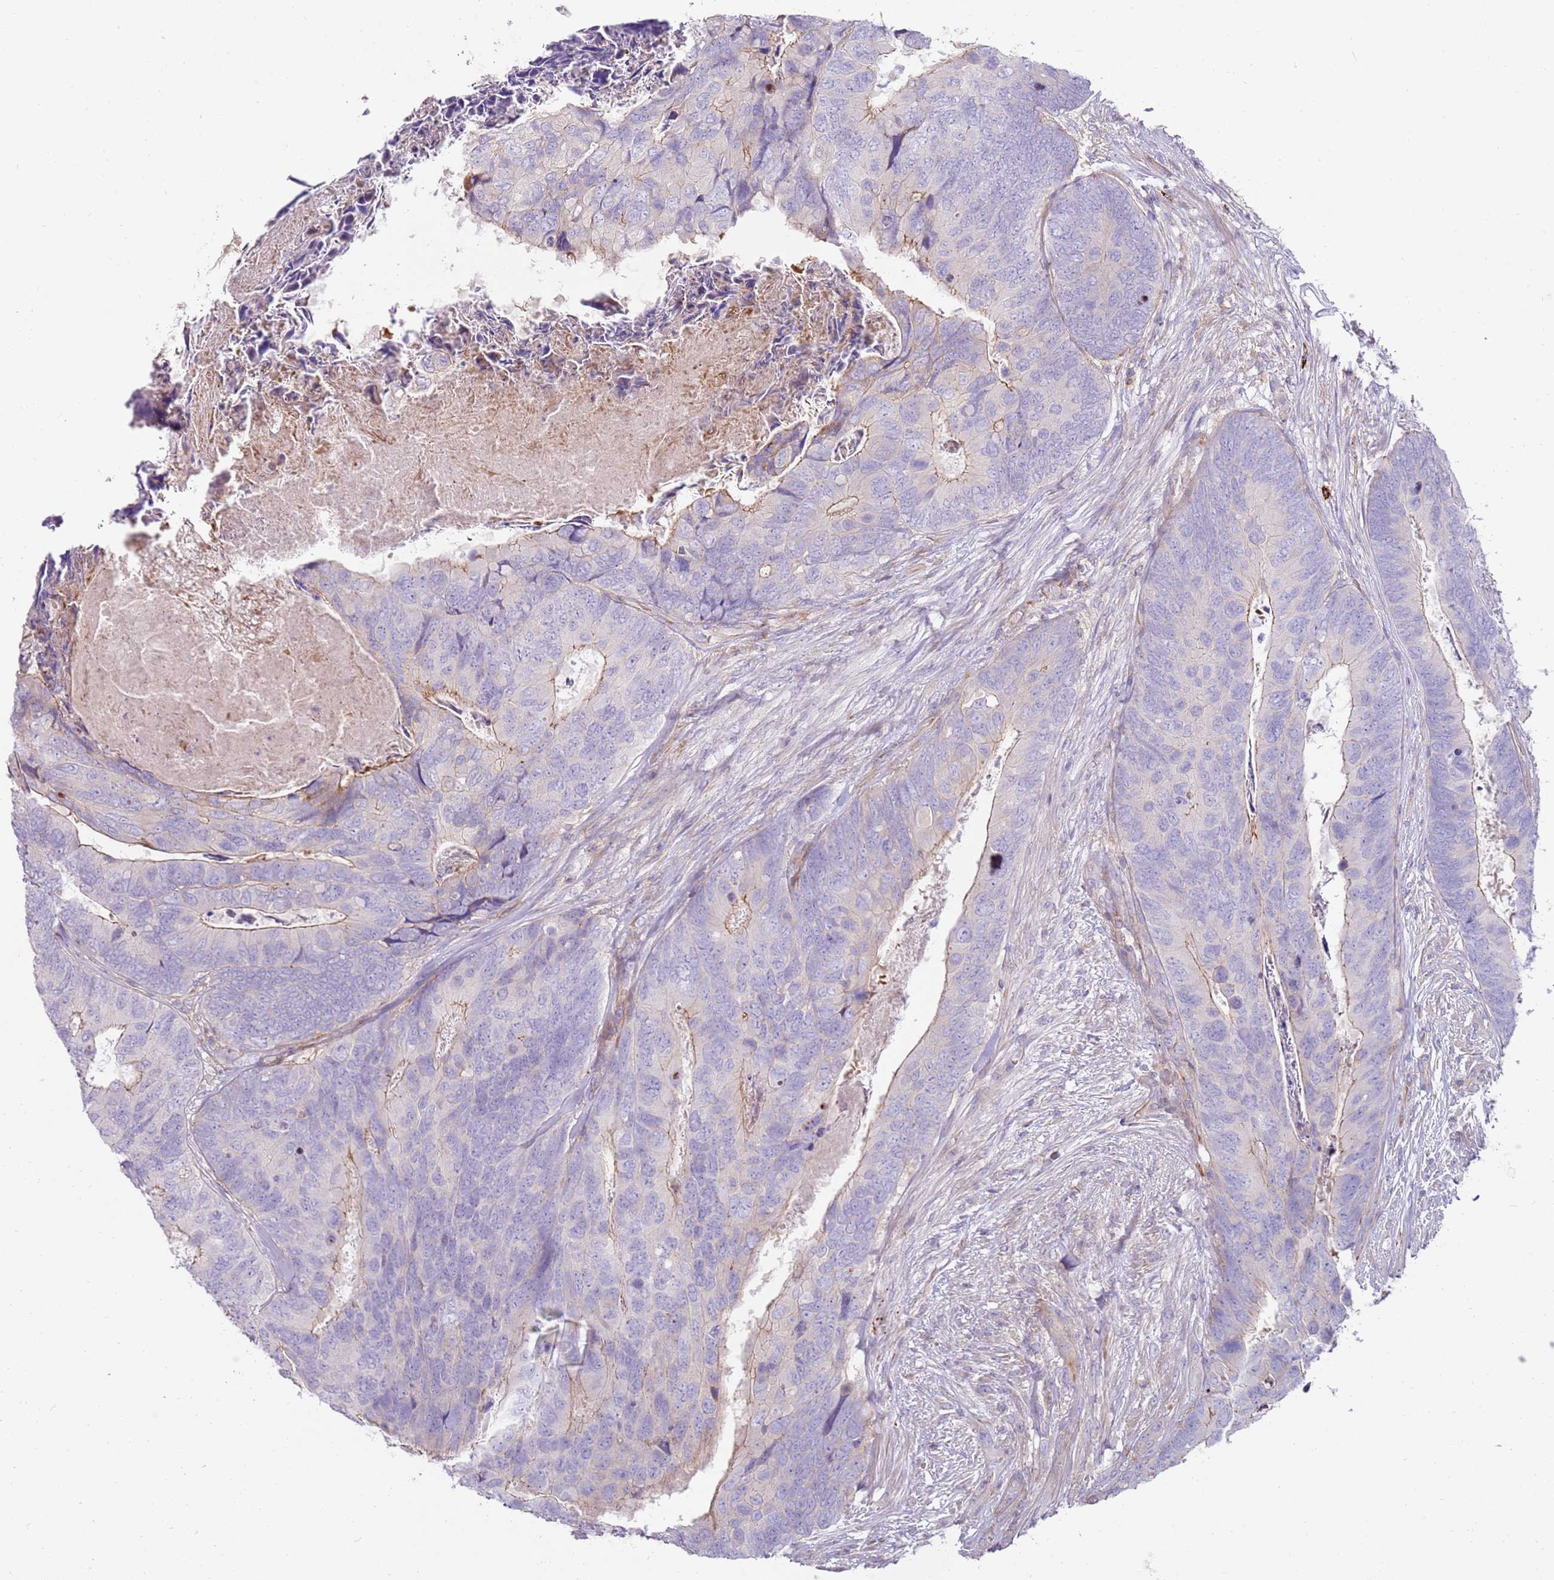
{"staining": {"intensity": "weak", "quantity": "<25%", "location": "cytoplasmic/membranous"}, "tissue": "colorectal cancer", "cell_type": "Tumor cells", "image_type": "cancer", "snomed": [{"axis": "morphology", "description": "Adenocarcinoma, NOS"}, {"axis": "topography", "description": "Colon"}], "caption": "Immunohistochemistry photomicrograph of neoplastic tissue: colorectal adenocarcinoma stained with DAB exhibits no significant protein staining in tumor cells. The staining is performed using DAB brown chromogen with nuclei counter-stained in using hematoxylin.", "gene": "FPR1", "patient": {"sex": "female", "age": 67}}